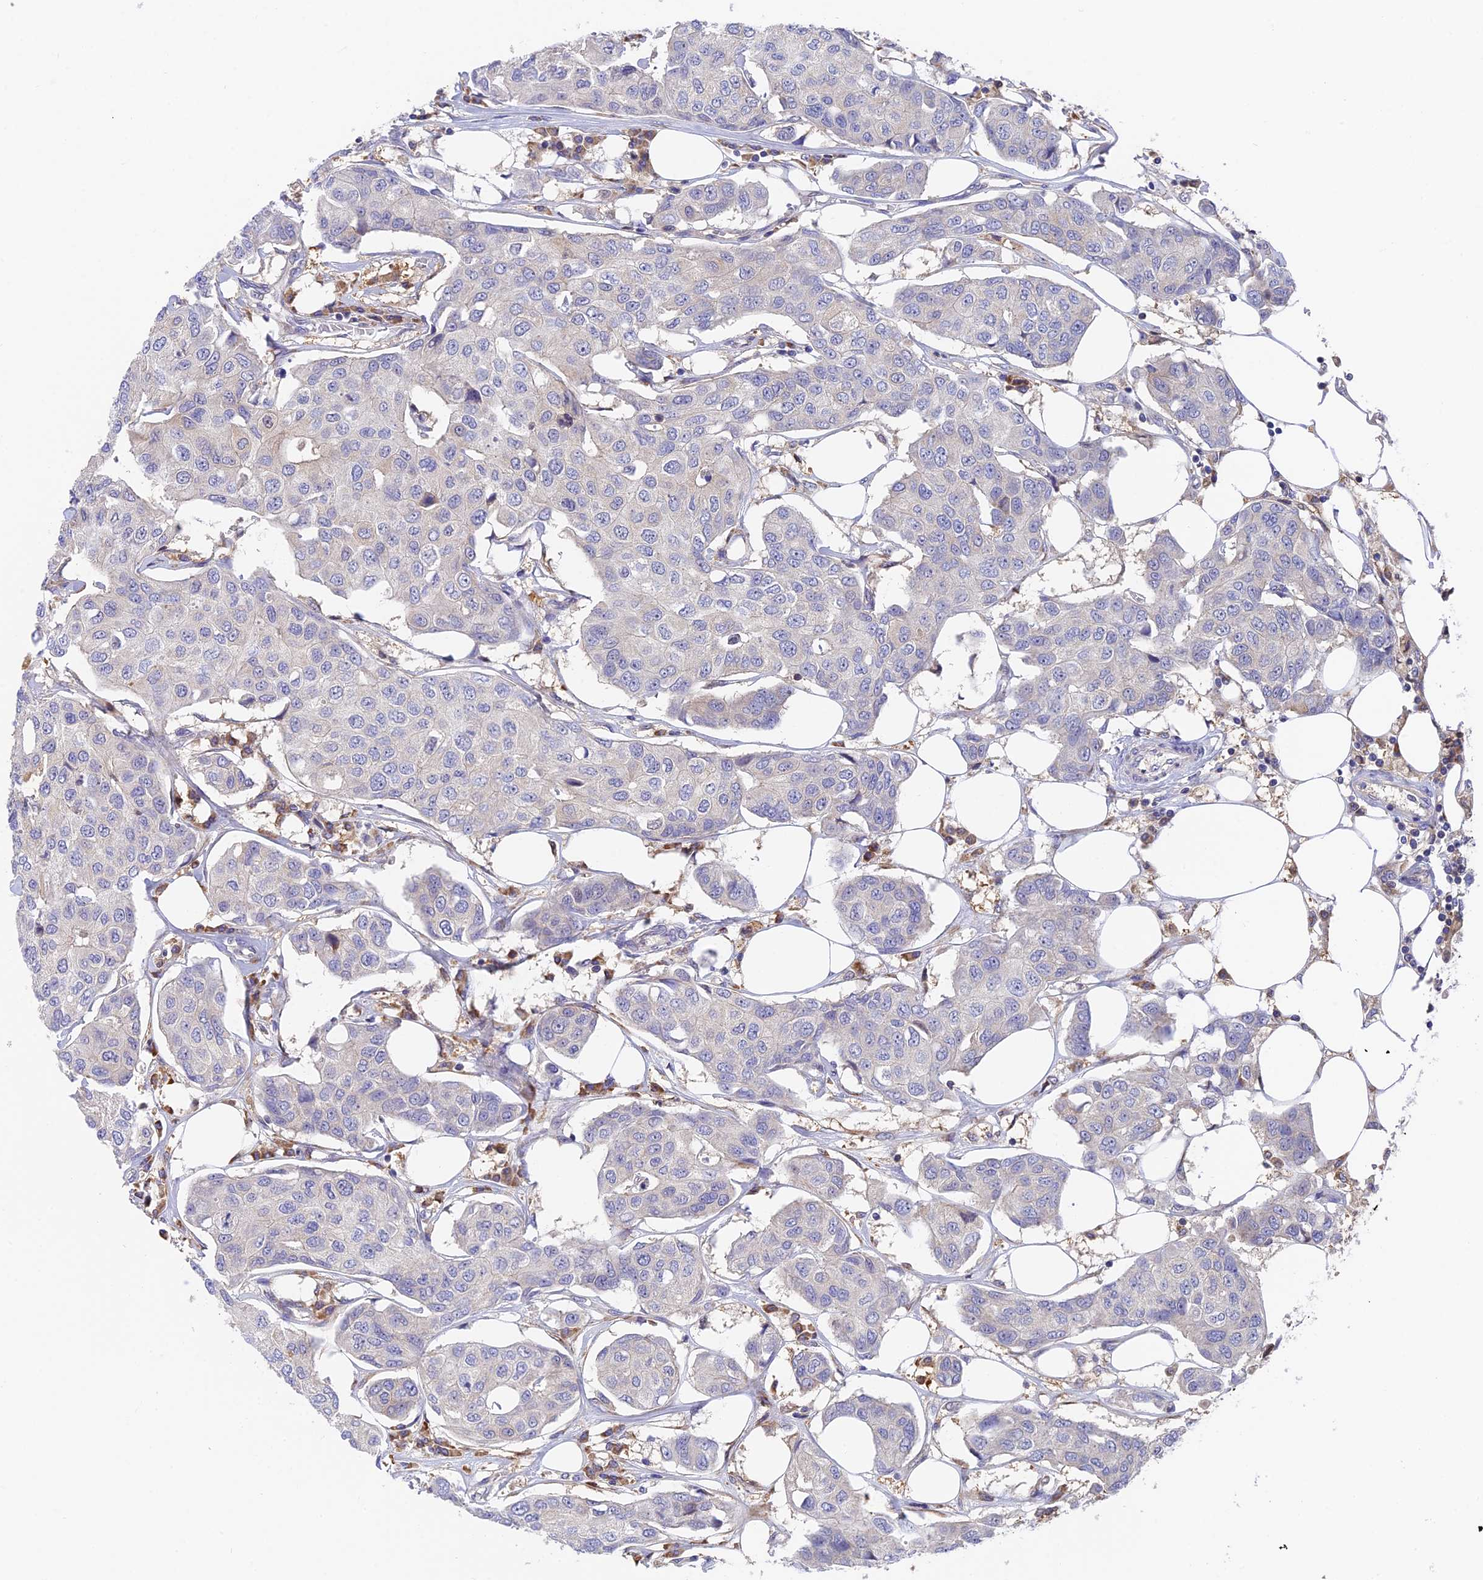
{"staining": {"intensity": "negative", "quantity": "none", "location": "none"}, "tissue": "breast cancer", "cell_type": "Tumor cells", "image_type": "cancer", "snomed": [{"axis": "morphology", "description": "Duct carcinoma"}, {"axis": "topography", "description": "Breast"}], "caption": "The micrograph displays no staining of tumor cells in intraductal carcinoma (breast).", "gene": "IPO5", "patient": {"sex": "female", "age": 80}}